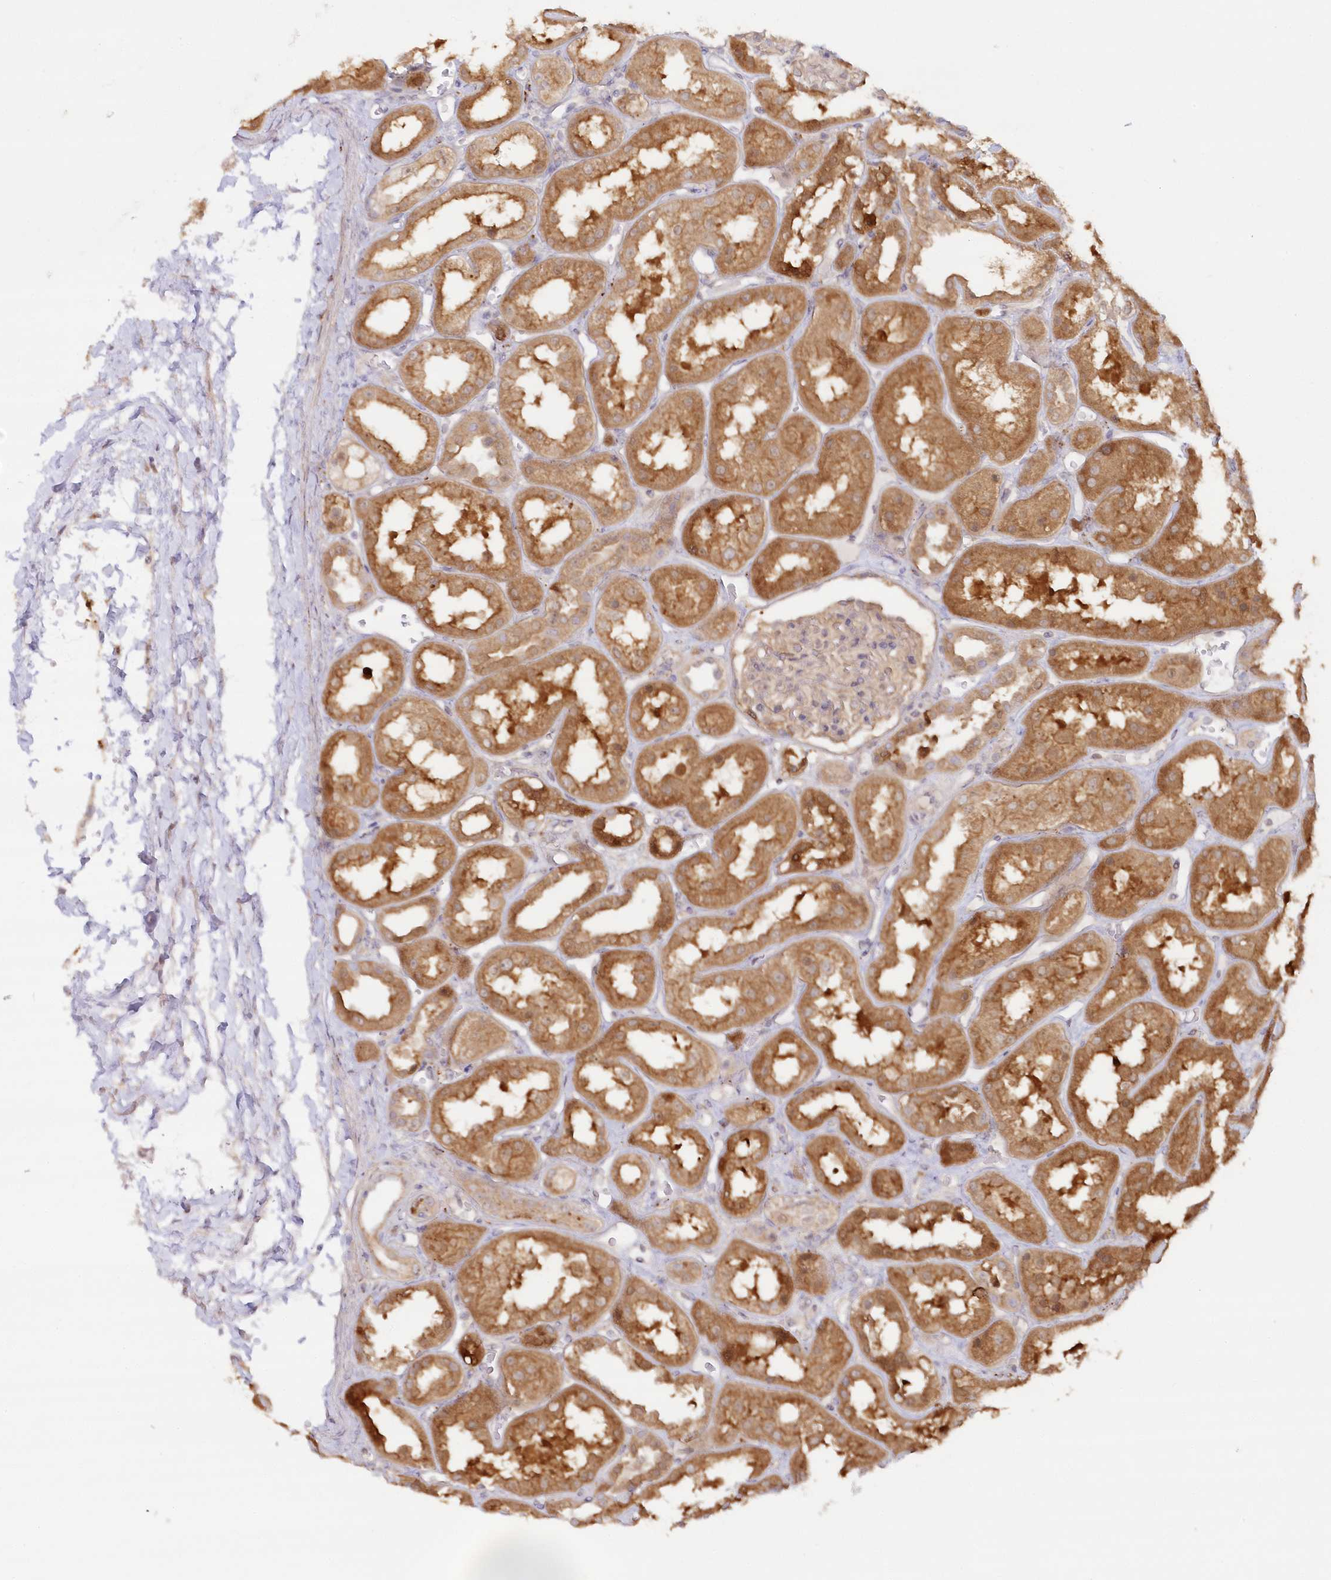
{"staining": {"intensity": "weak", "quantity": "<25%", "location": "cytoplasmic/membranous"}, "tissue": "kidney", "cell_type": "Cells in glomeruli", "image_type": "normal", "snomed": [{"axis": "morphology", "description": "Normal tissue, NOS"}, {"axis": "topography", "description": "Kidney"}], "caption": "DAB immunohistochemical staining of benign kidney displays no significant positivity in cells in glomeruli.", "gene": "GBE1", "patient": {"sex": "male", "age": 70}}